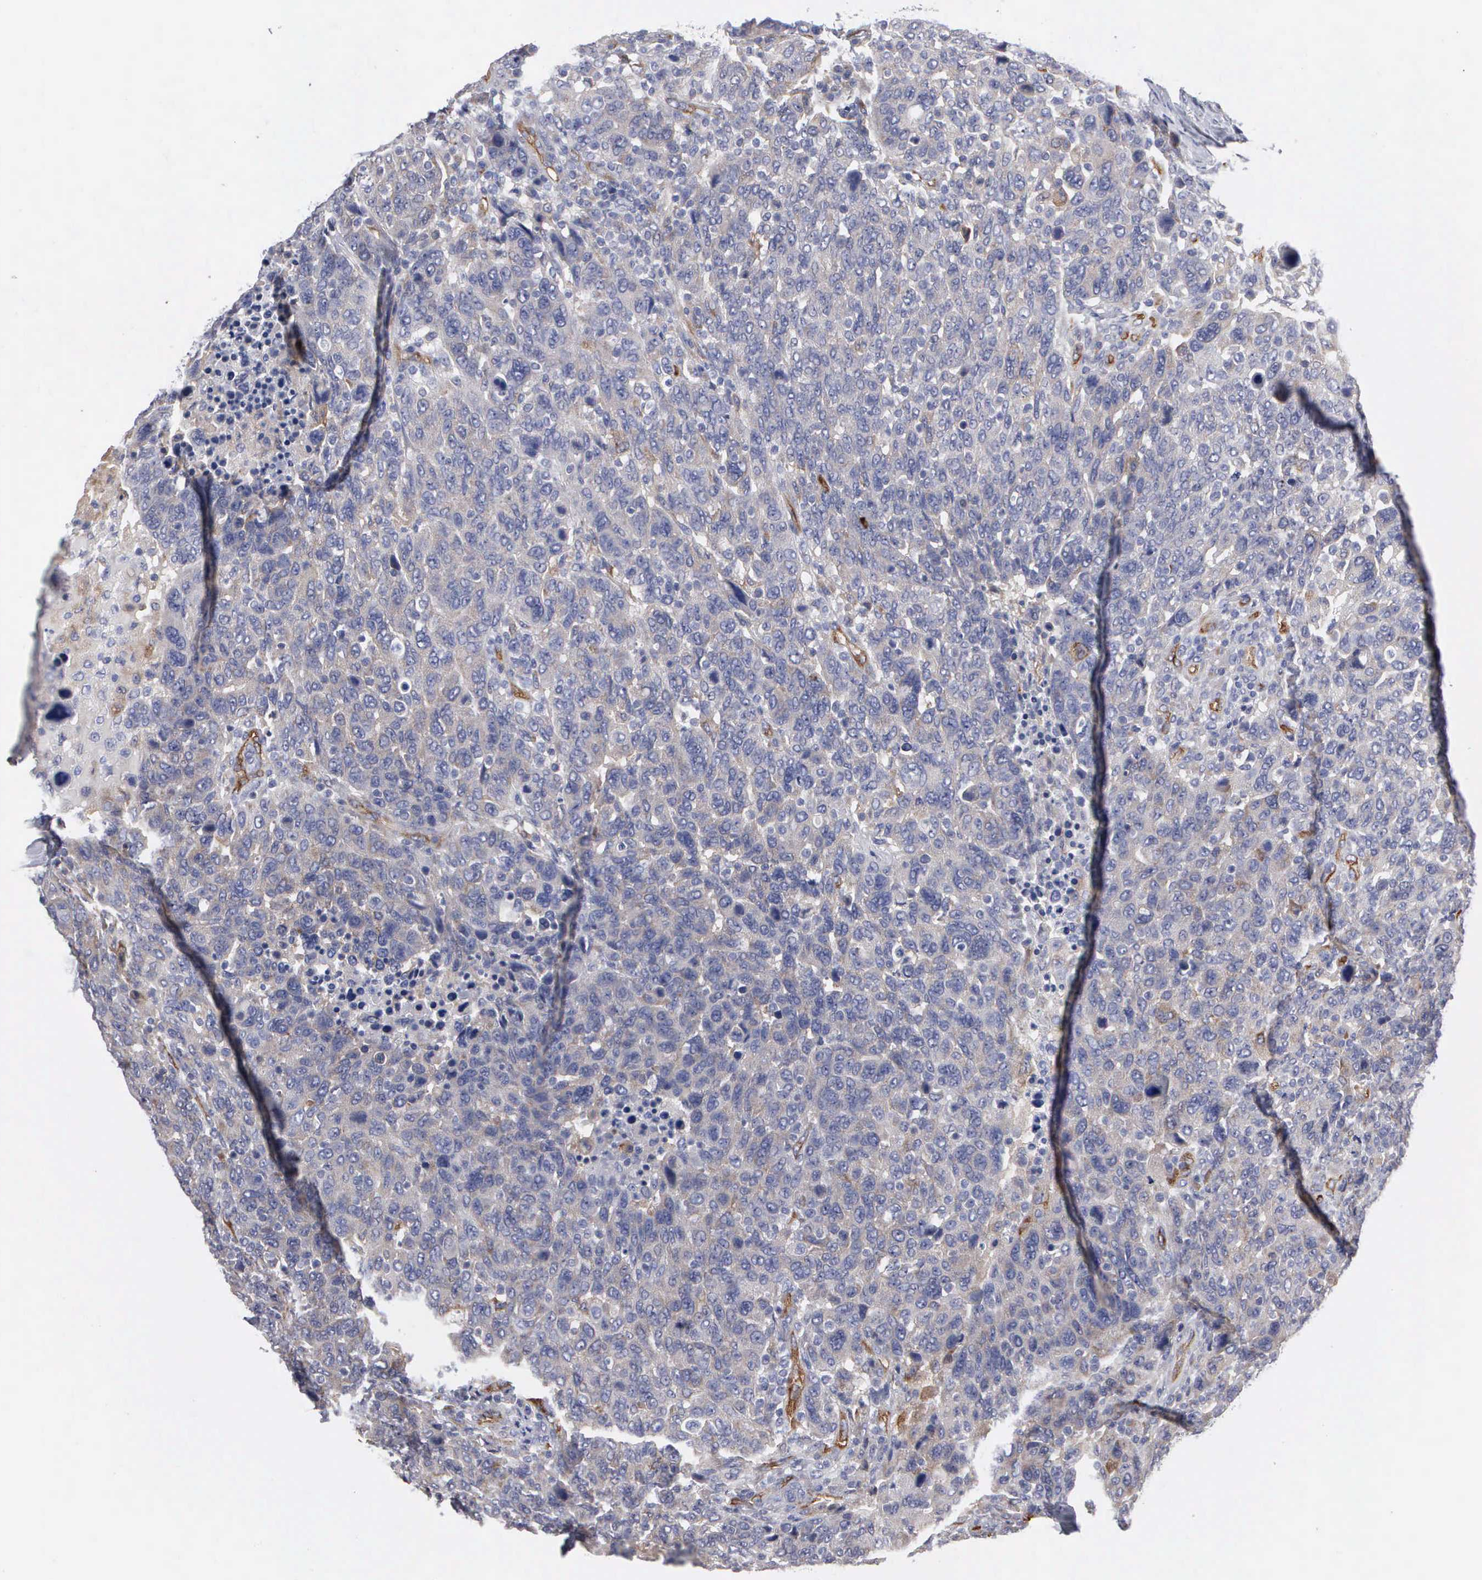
{"staining": {"intensity": "weak", "quantity": "25%-75%", "location": "cytoplasmic/membranous"}, "tissue": "breast cancer", "cell_type": "Tumor cells", "image_type": "cancer", "snomed": [{"axis": "morphology", "description": "Duct carcinoma"}, {"axis": "topography", "description": "Breast"}], "caption": "This micrograph demonstrates breast cancer (infiltrating ductal carcinoma) stained with IHC to label a protein in brown. The cytoplasmic/membranous of tumor cells show weak positivity for the protein. Nuclei are counter-stained blue.", "gene": "RDX", "patient": {"sex": "female", "age": 37}}